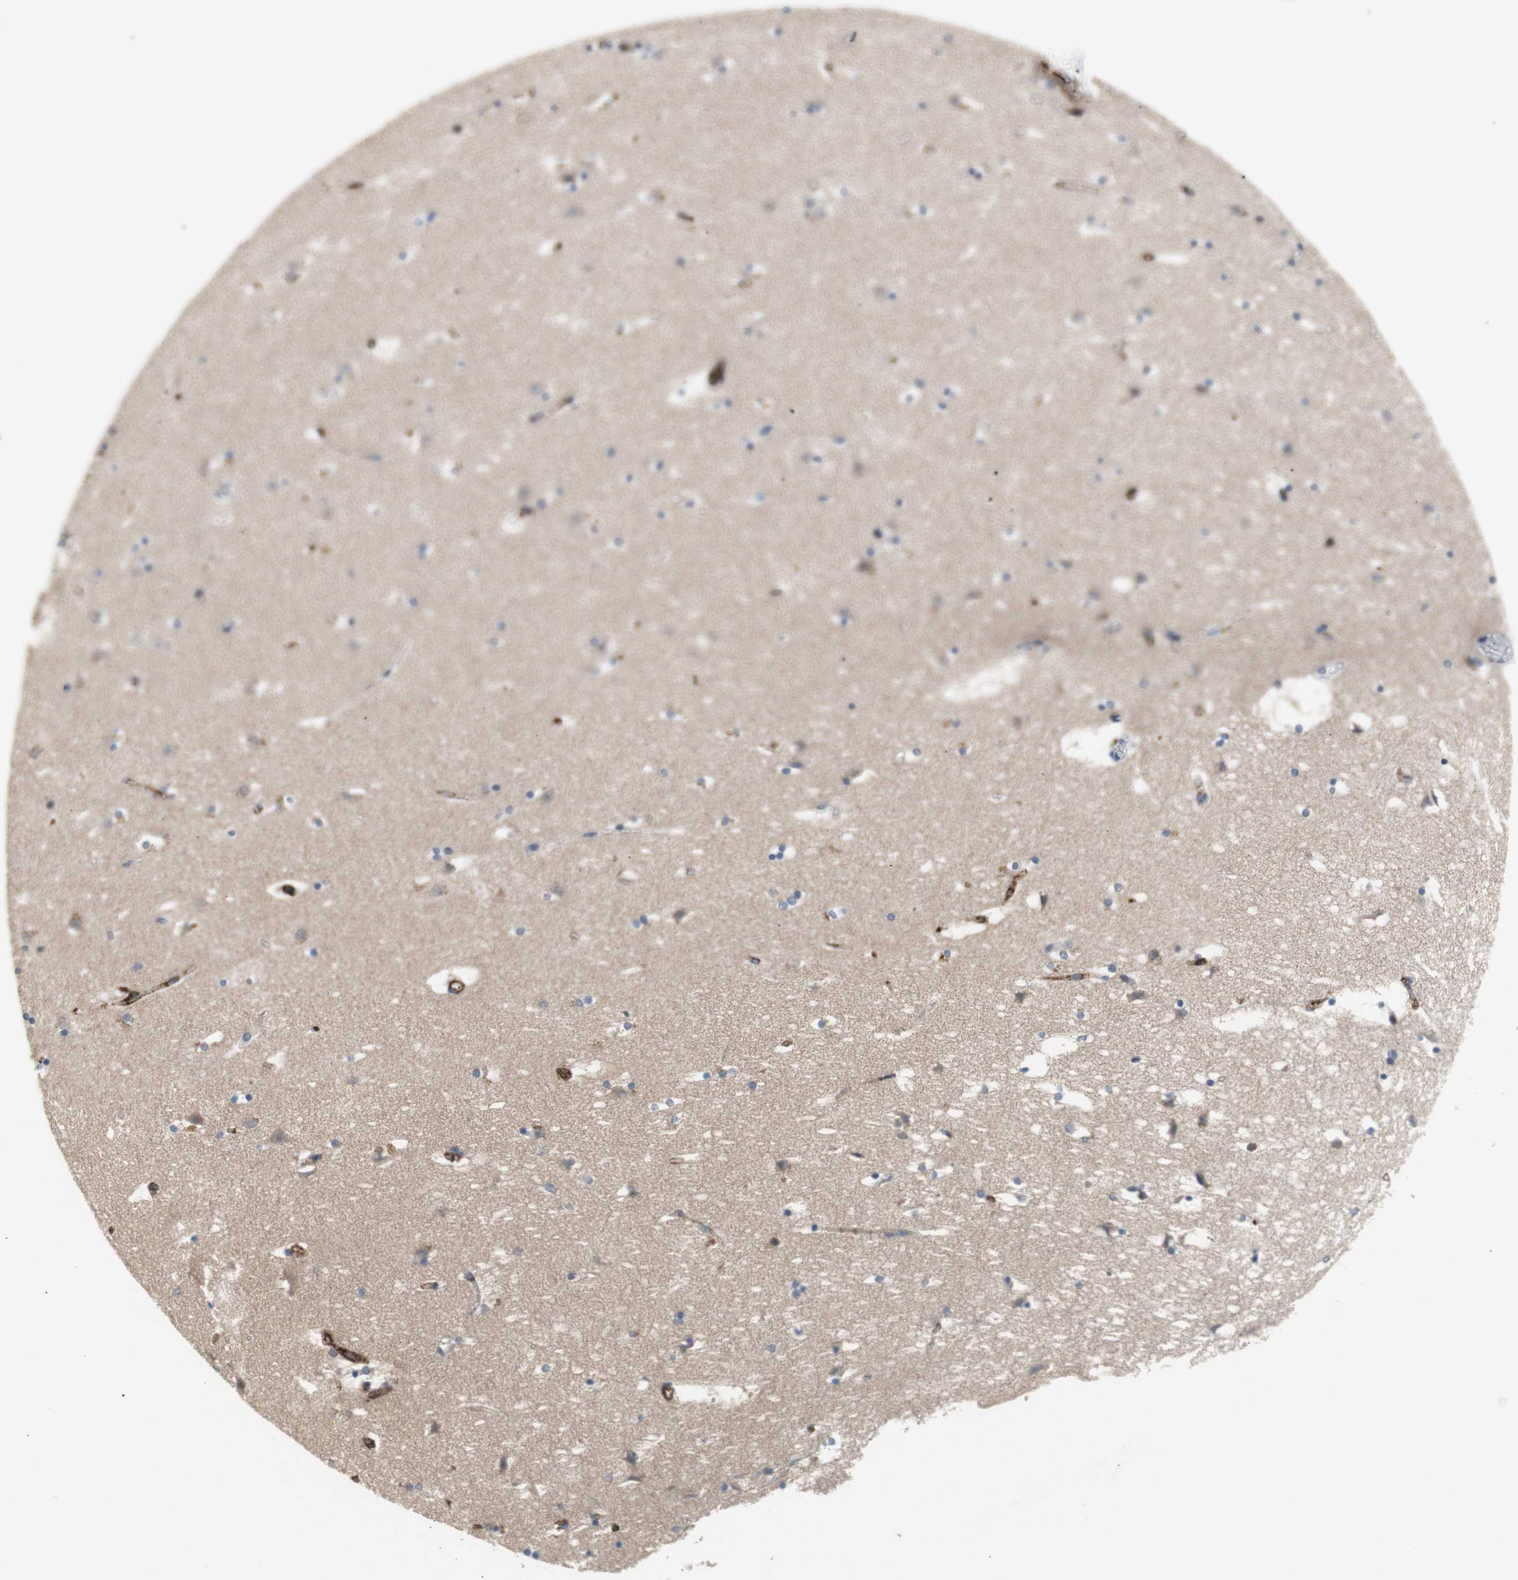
{"staining": {"intensity": "strong", "quantity": "<25%", "location": "cytoplasmic/membranous"}, "tissue": "caudate", "cell_type": "Glial cells", "image_type": "normal", "snomed": [{"axis": "morphology", "description": "Normal tissue, NOS"}, {"axis": "topography", "description": "Lateral ventricle wall"}], "caption": "Strong cytoplasmic/membranous staining is present in approximately <25% of glial cells in benign caudate. (DAB IHC with brightfield microscopy, high magnification).", "gene": "ALPL", "patient": {"sex": "male", "age": 45}}